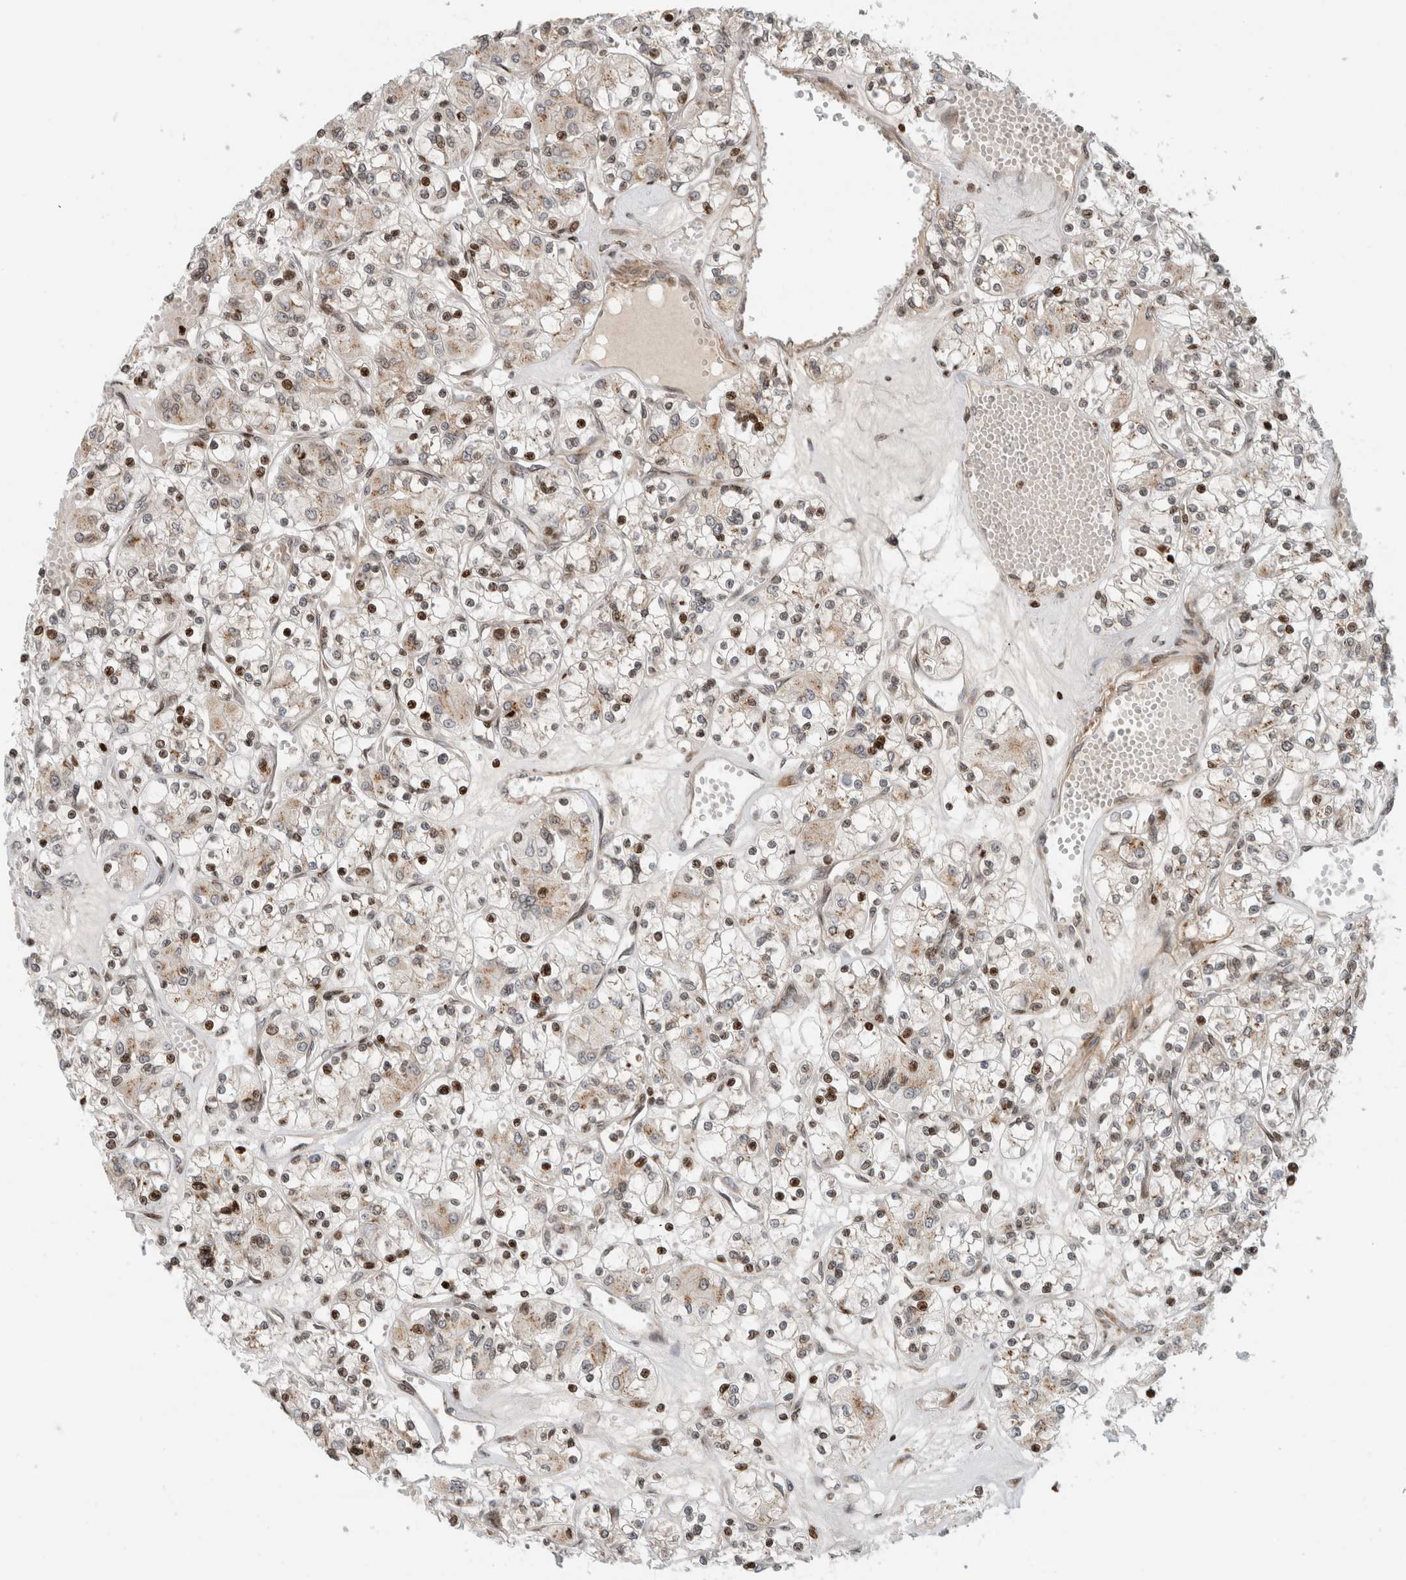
{"staining": {"intensity": "moderate", "quantity": "25%-75%", "location": "nuclear"}, "tissue": "renal cancer", "cell_type": "Tumor cells", "image_type": "cancer", "snomed": [{"axis": "morphology", "description": "Adenocarcinoma, NOS"}, {"axis": "topography", "description": "Kidney"}], "caption": "Brown immunohistochemical staining in renal cancer displays moderate nuclear positivity in about 25%-75% of tumor cells. (DAB (3,3'-diaminobenzidine) IHC with brightfield microscopy, high magnification).", "gene": "GINS4", "patient": {"sex": "female", "age": 59}}